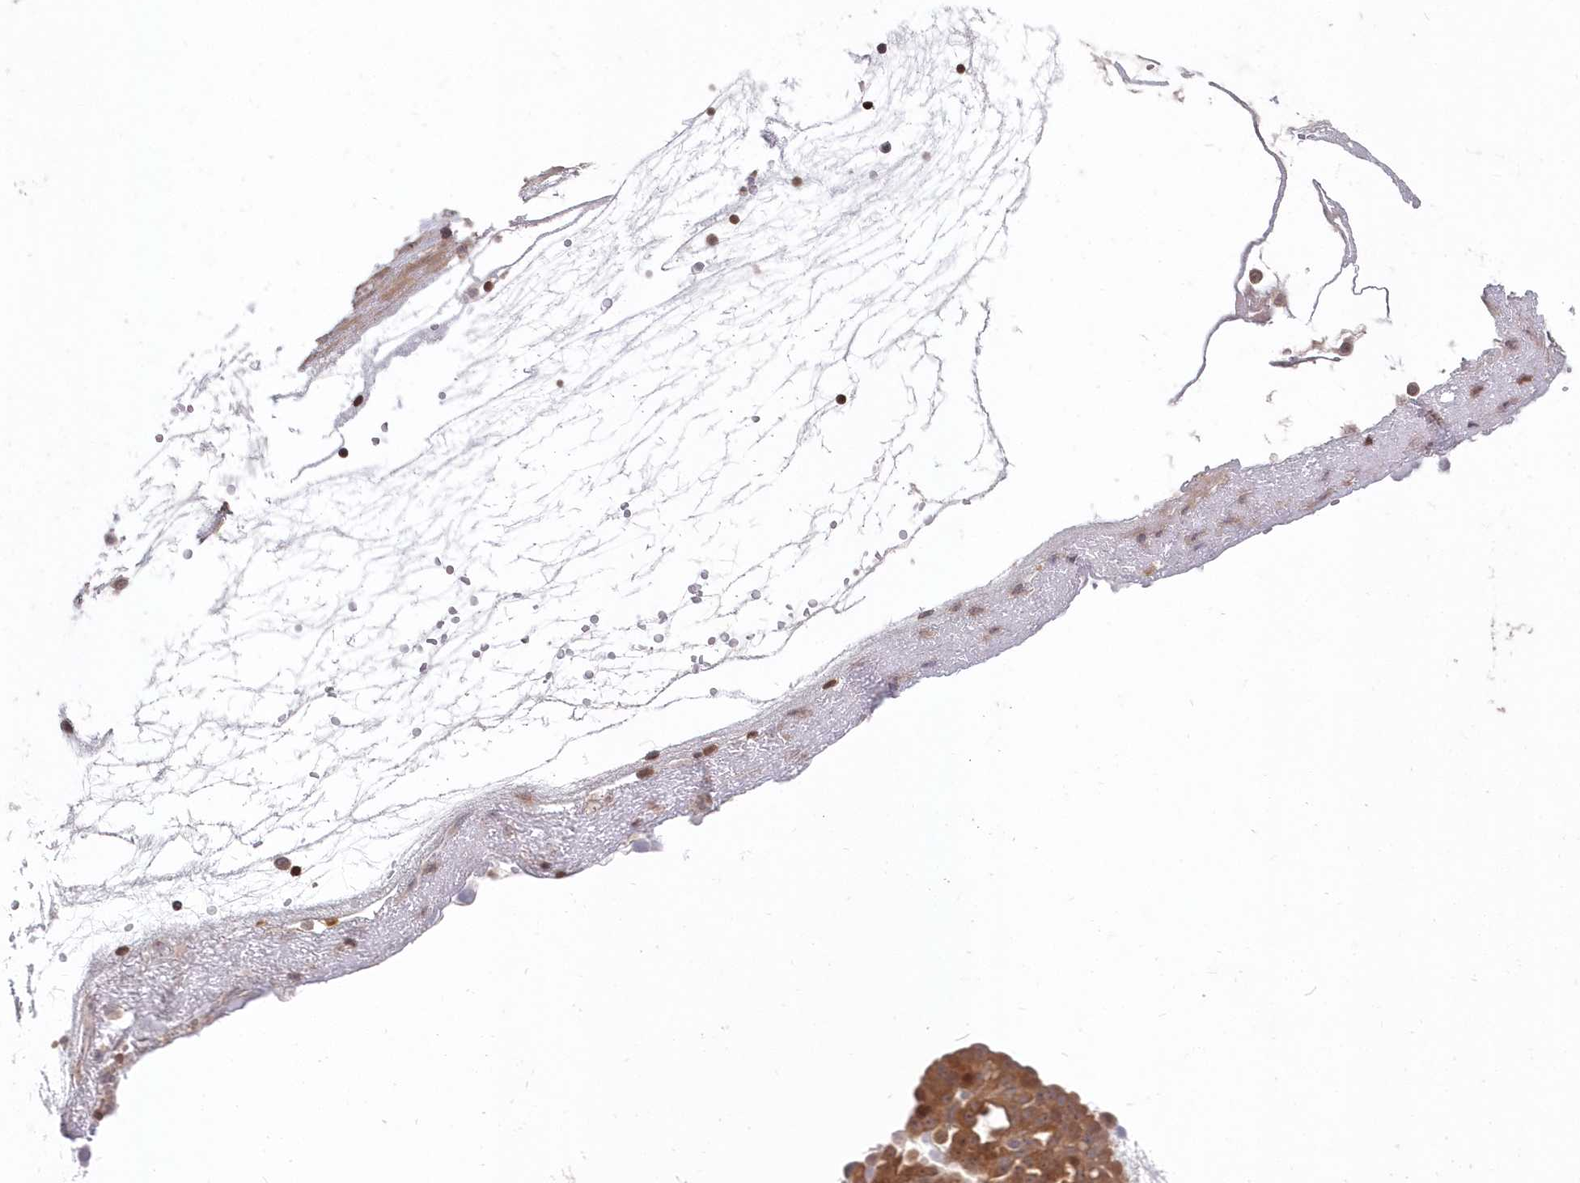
{"staining": {"intensity": "moderate", "quantity": ">75%", "location": "cytoplasmic/membranous,nuclear"}, "tissue": "ovarian cancer", "cell_type": "Tumor cells", "image_type": "cancer", "snomed": [{"axis": "morphology", "description": "Cystadenocarcinoma, serous, NOS"}, {"axis": "topography", "description": "Soft tissue"}, {"axis": "topography", "description": "Ovary"}], "caption": "Immunohistochemical staining of ovarian cancer displays moderate cytoplasmic/membranous and nuclear protein positivity in approximately >75% of tumor cells.", "gene": "ABHD14B", "patient": {"sex": "female", "age": 57}}